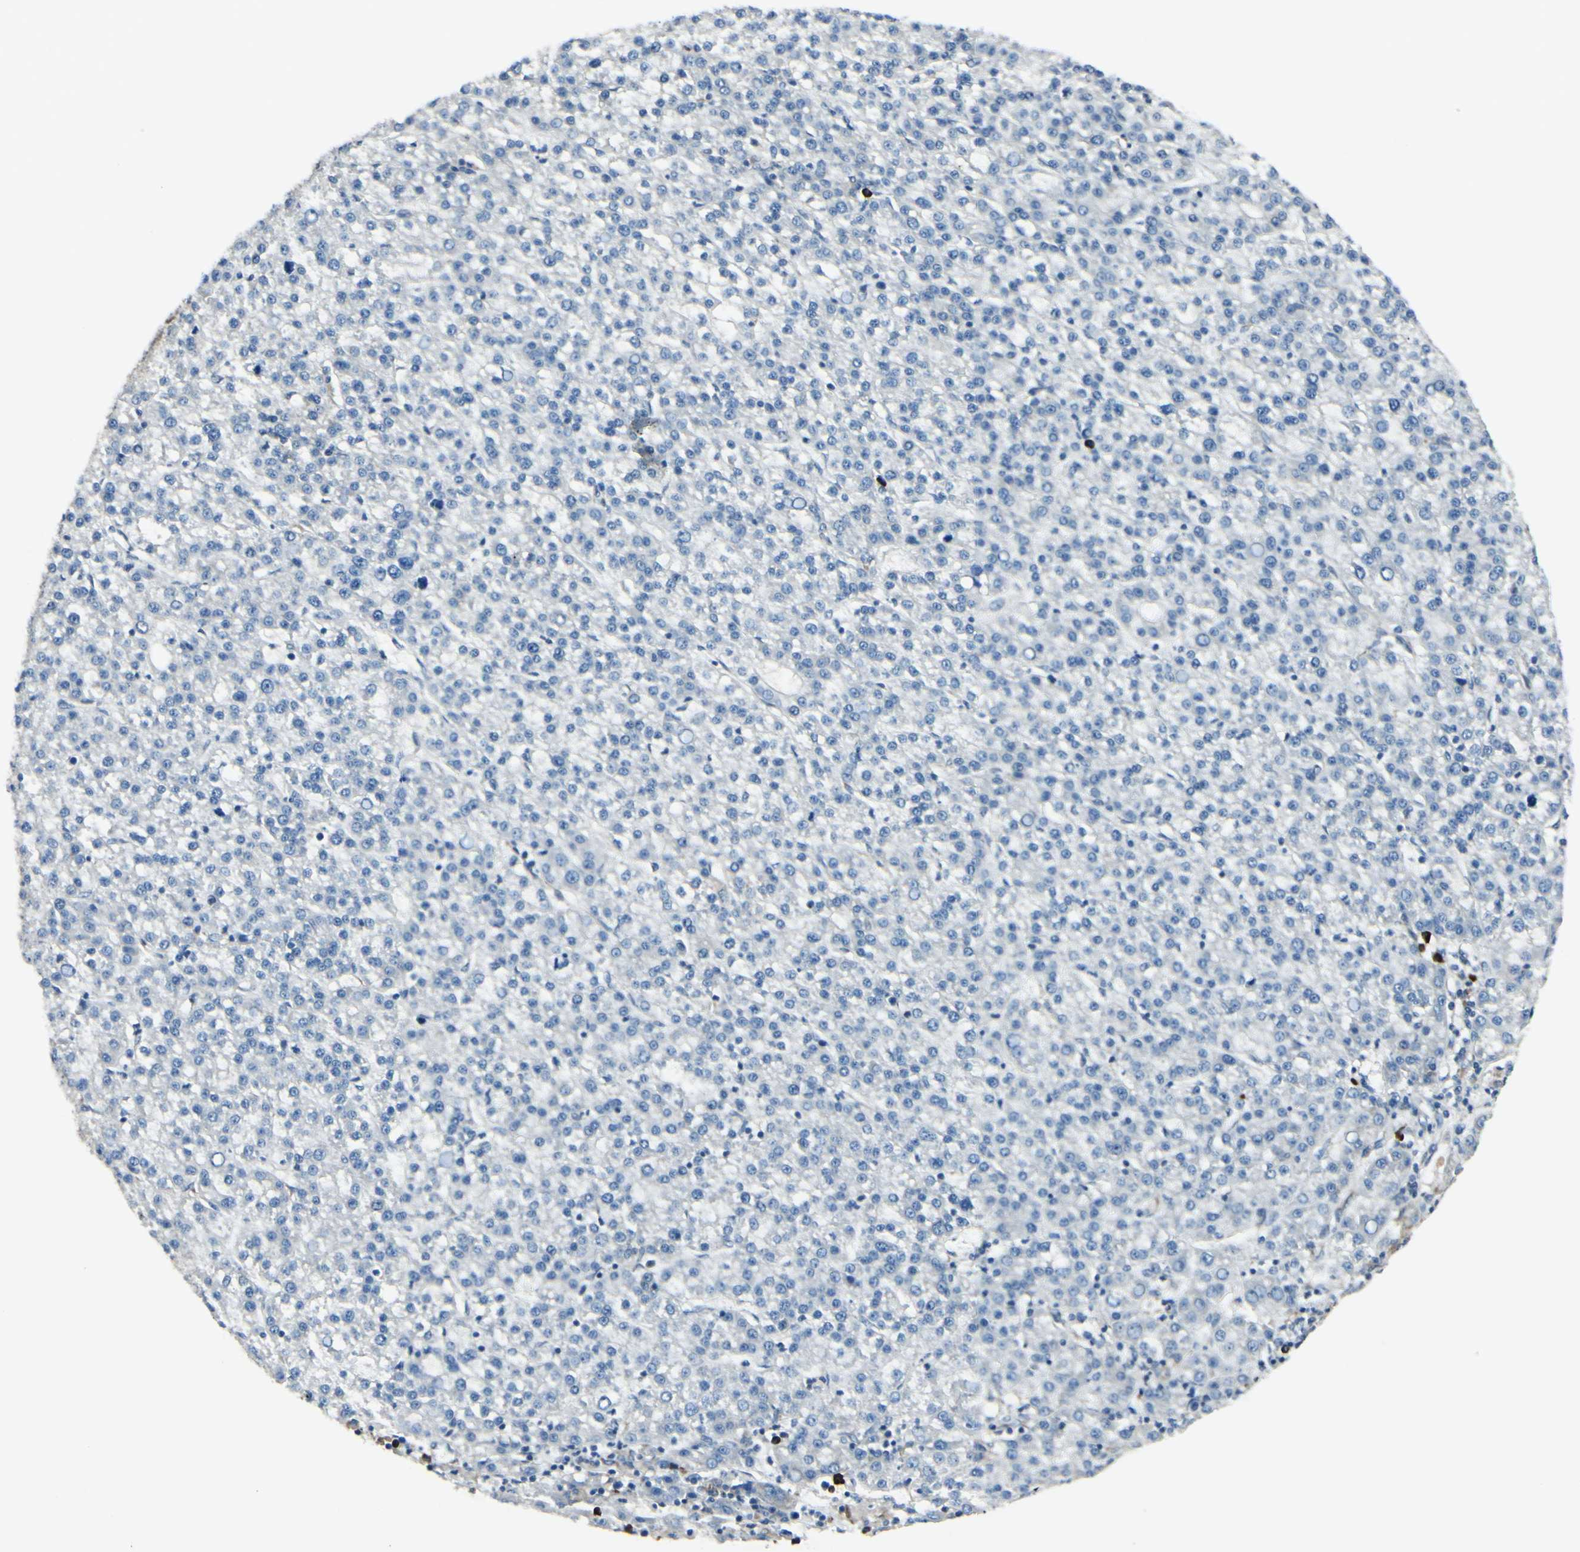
{"staining": {"intensity": "negative", "quantity": "none", "location": "none"}, "tissue": "liver cancer", "cell_type": "Tumor cells", "image_type": "cancer", "snomed": [{"axis": "morphology", "description": "Carcinoma, Hepatocellular, NOS"}, {"axis": "topography", "description": "Liver"}], "caption": "Tumor cells are negative for brown protein staining in liver cancer (hepatocellular carcinoma).", "gene": "SELENOS", "patient": {"sex": "female", "age": 58}}